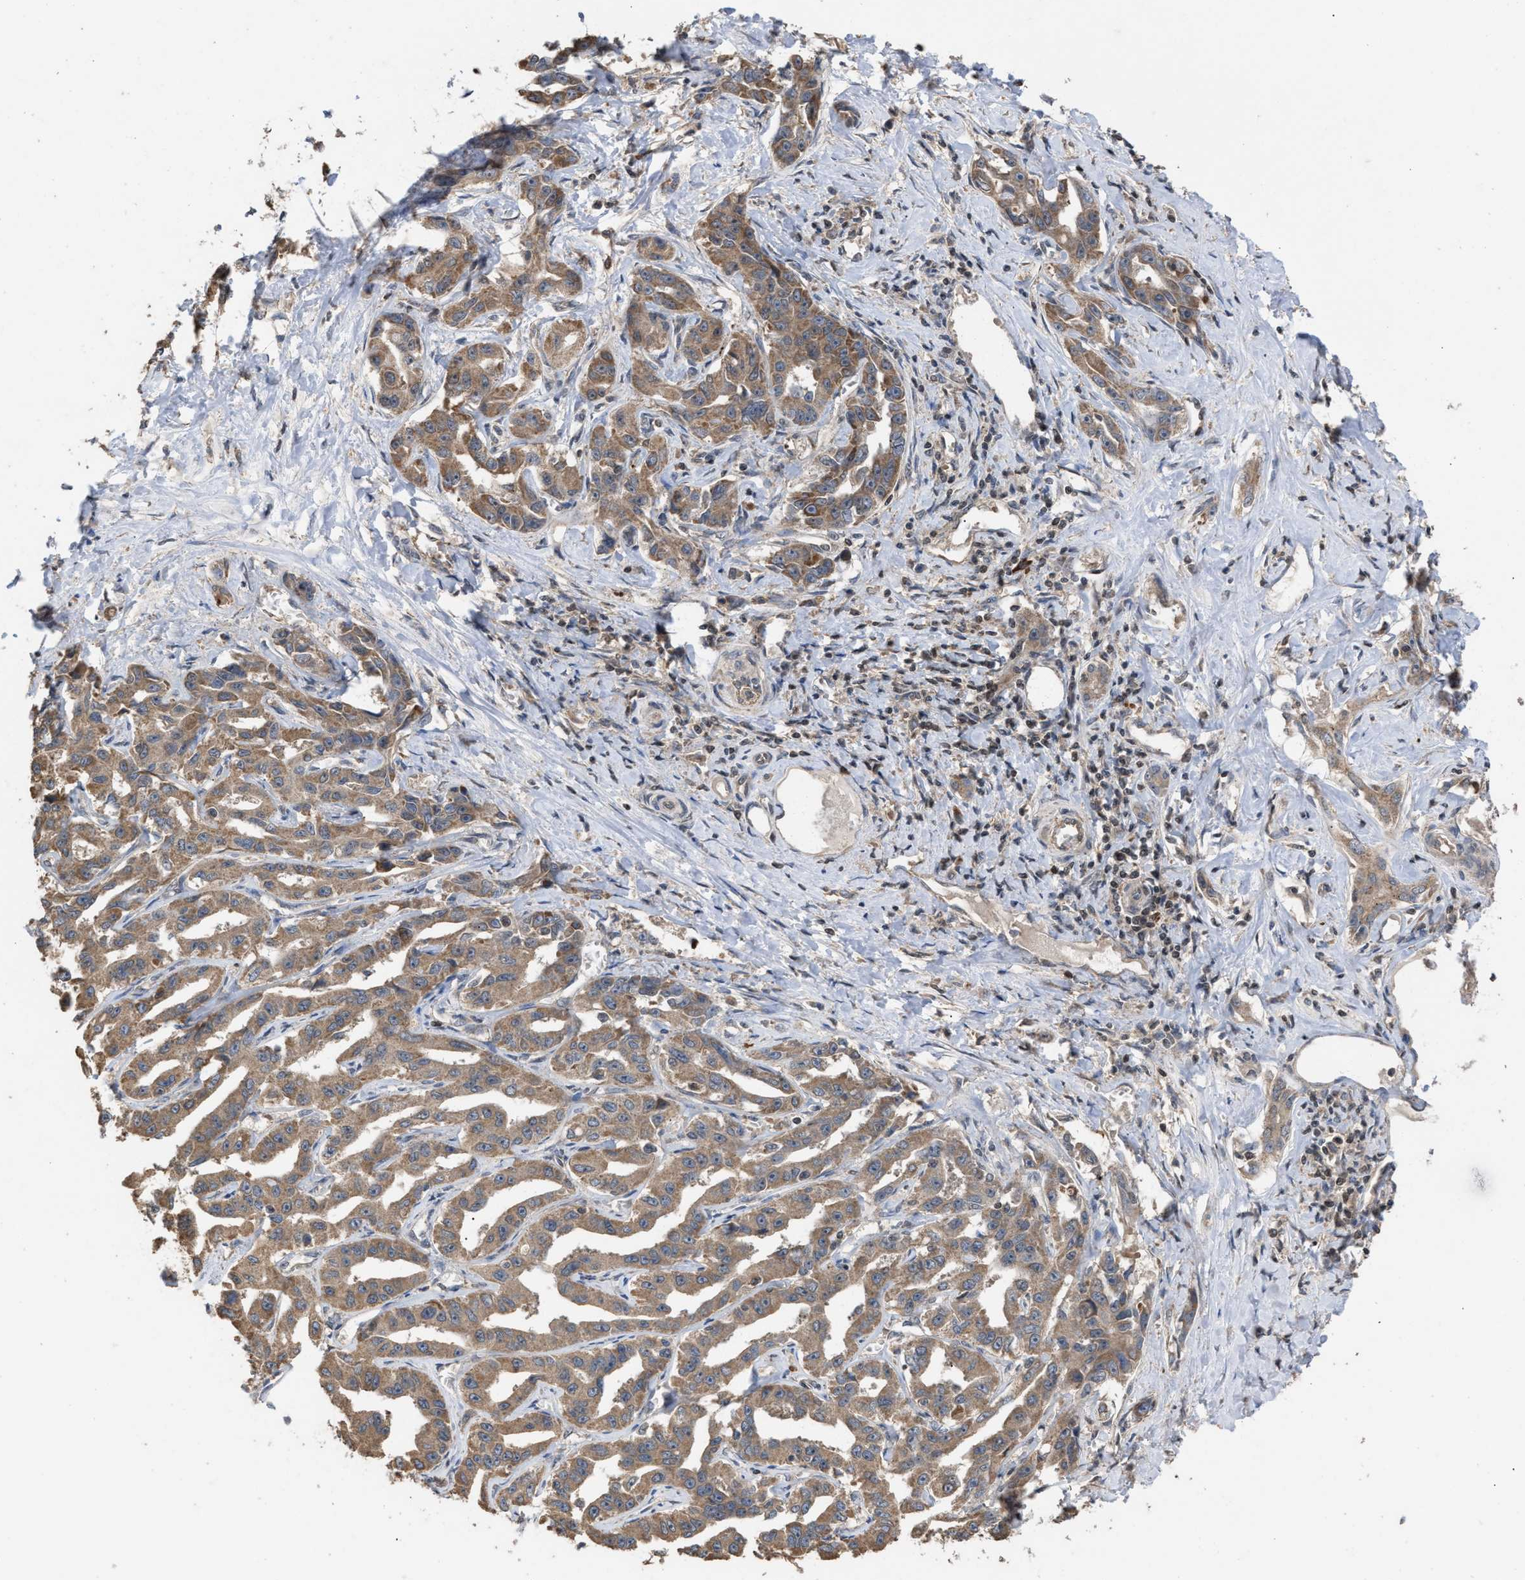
{"staining": {"intensity": "moderate", "quantity": ">75%", "location": "cytoplasmic/membranous"}, "tissue": "liver cancer", "cell_type": "Tumor cells", "image_type": "cancer", "snomed": [{"axis": "morphology", "description": "Cholangiocarcinoma"}, {"axis": "topography", "description": "Liver"}], "caption": "IHC (DAB) staining of liver cancer demonstrates moderate cytoplasmic/membranous protein expression in about >75% of tumor cells.", "gene": "C9orf78", "patient": {"sex": "male", "age": 59}}